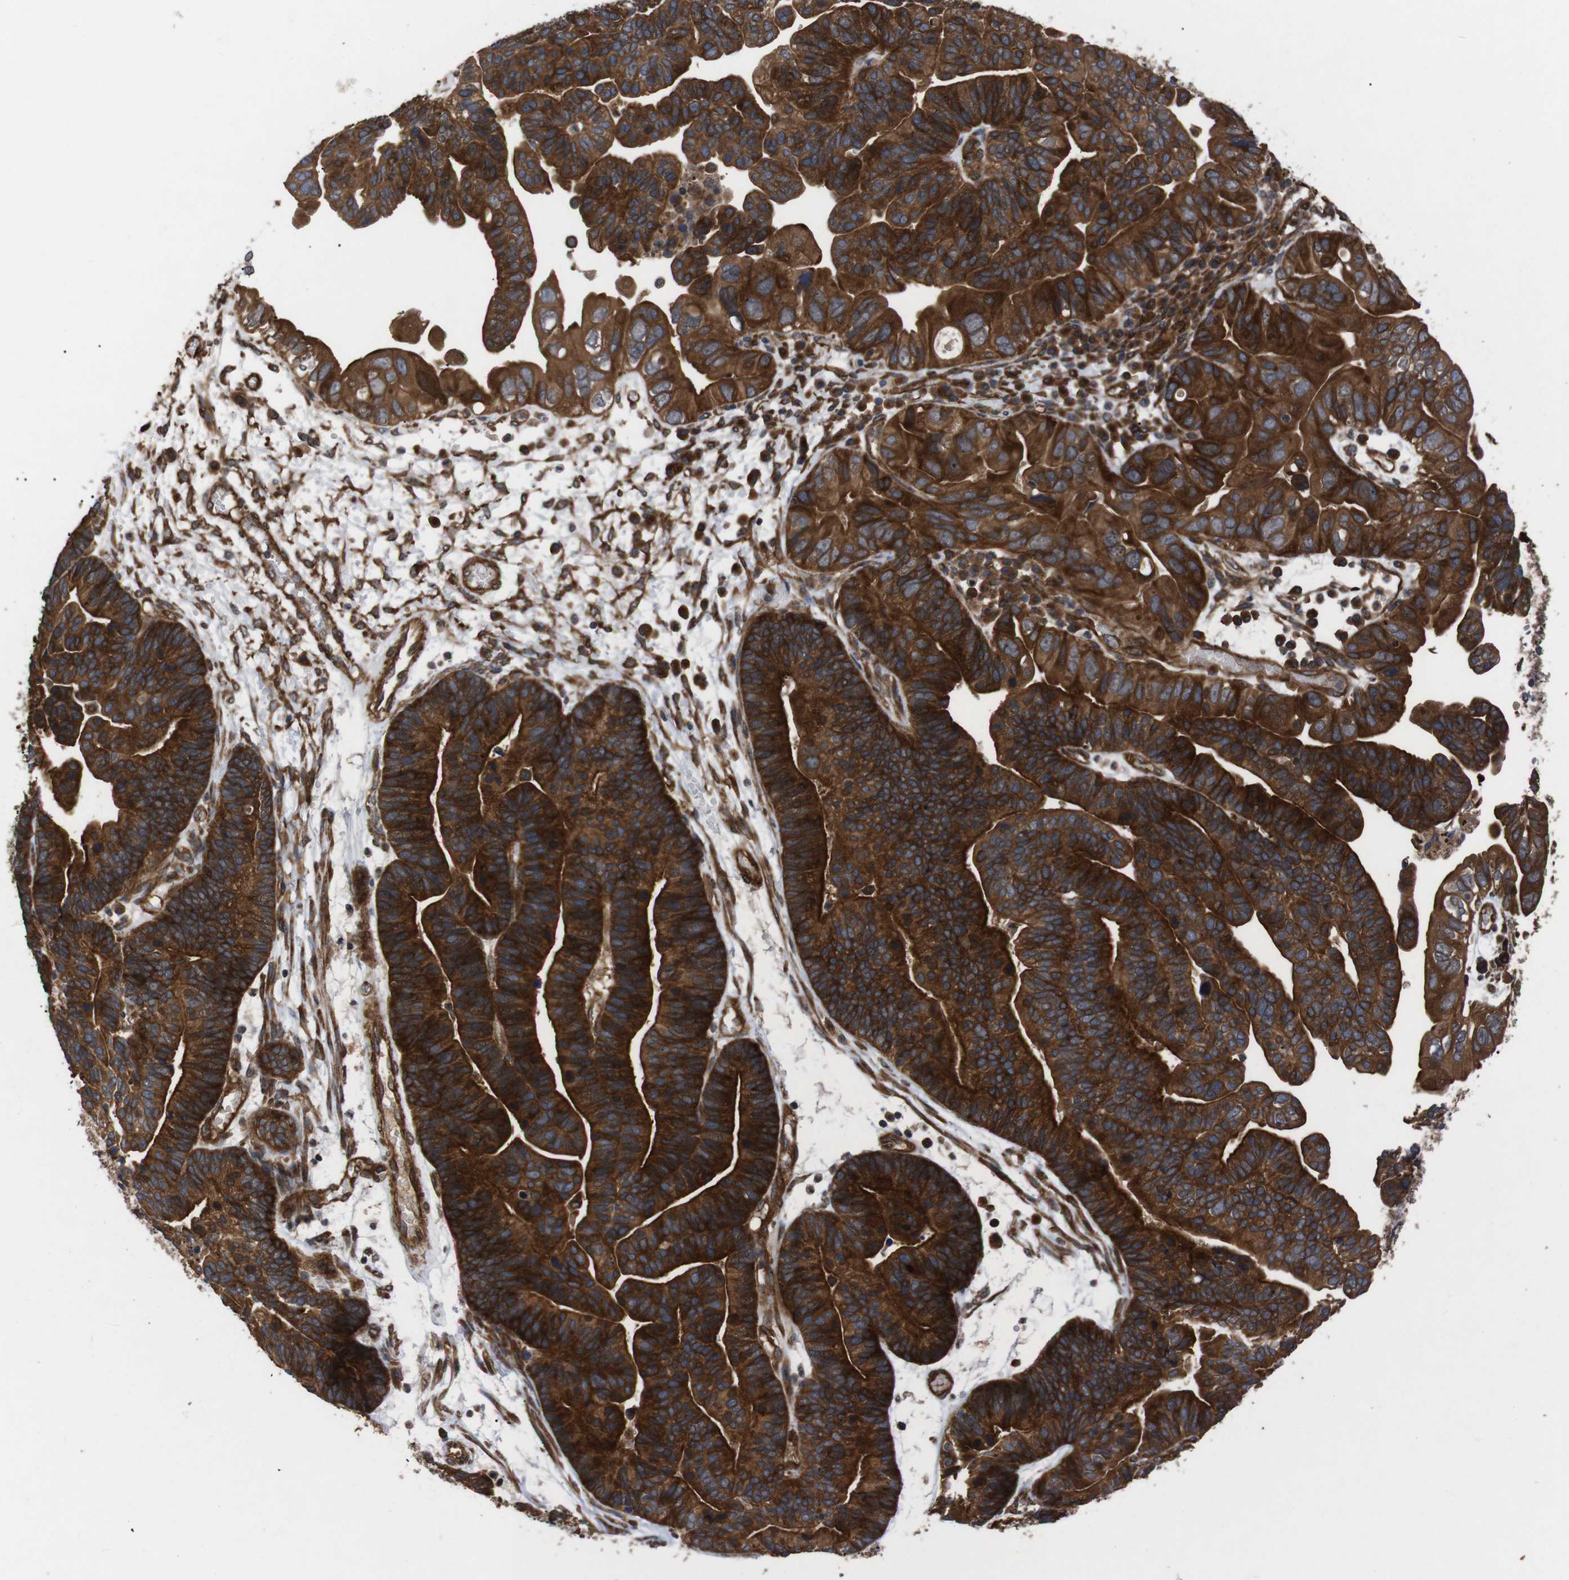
{"staining": {"intensity": "strong", "quantity": ">75%", "location": "cytoplasmic/membranous"}, "tissue": "ovarian cancer", "cell_type": "Tumor cells", "image_type": "cancer", "snomed": [{"axis": "morphology", "description": "Cystadenocarcinoma, serous, NOS"}, {"axis": "topography", "description": "Ovary"}], "caption": "IHC of human ovarian cancer demonstrates high levels of strong cytoplasmic/membranous positivity in approximately >75% of tumor cells.", "gene": "PAWR", "patient": {"sex": "female", "age": 56}}